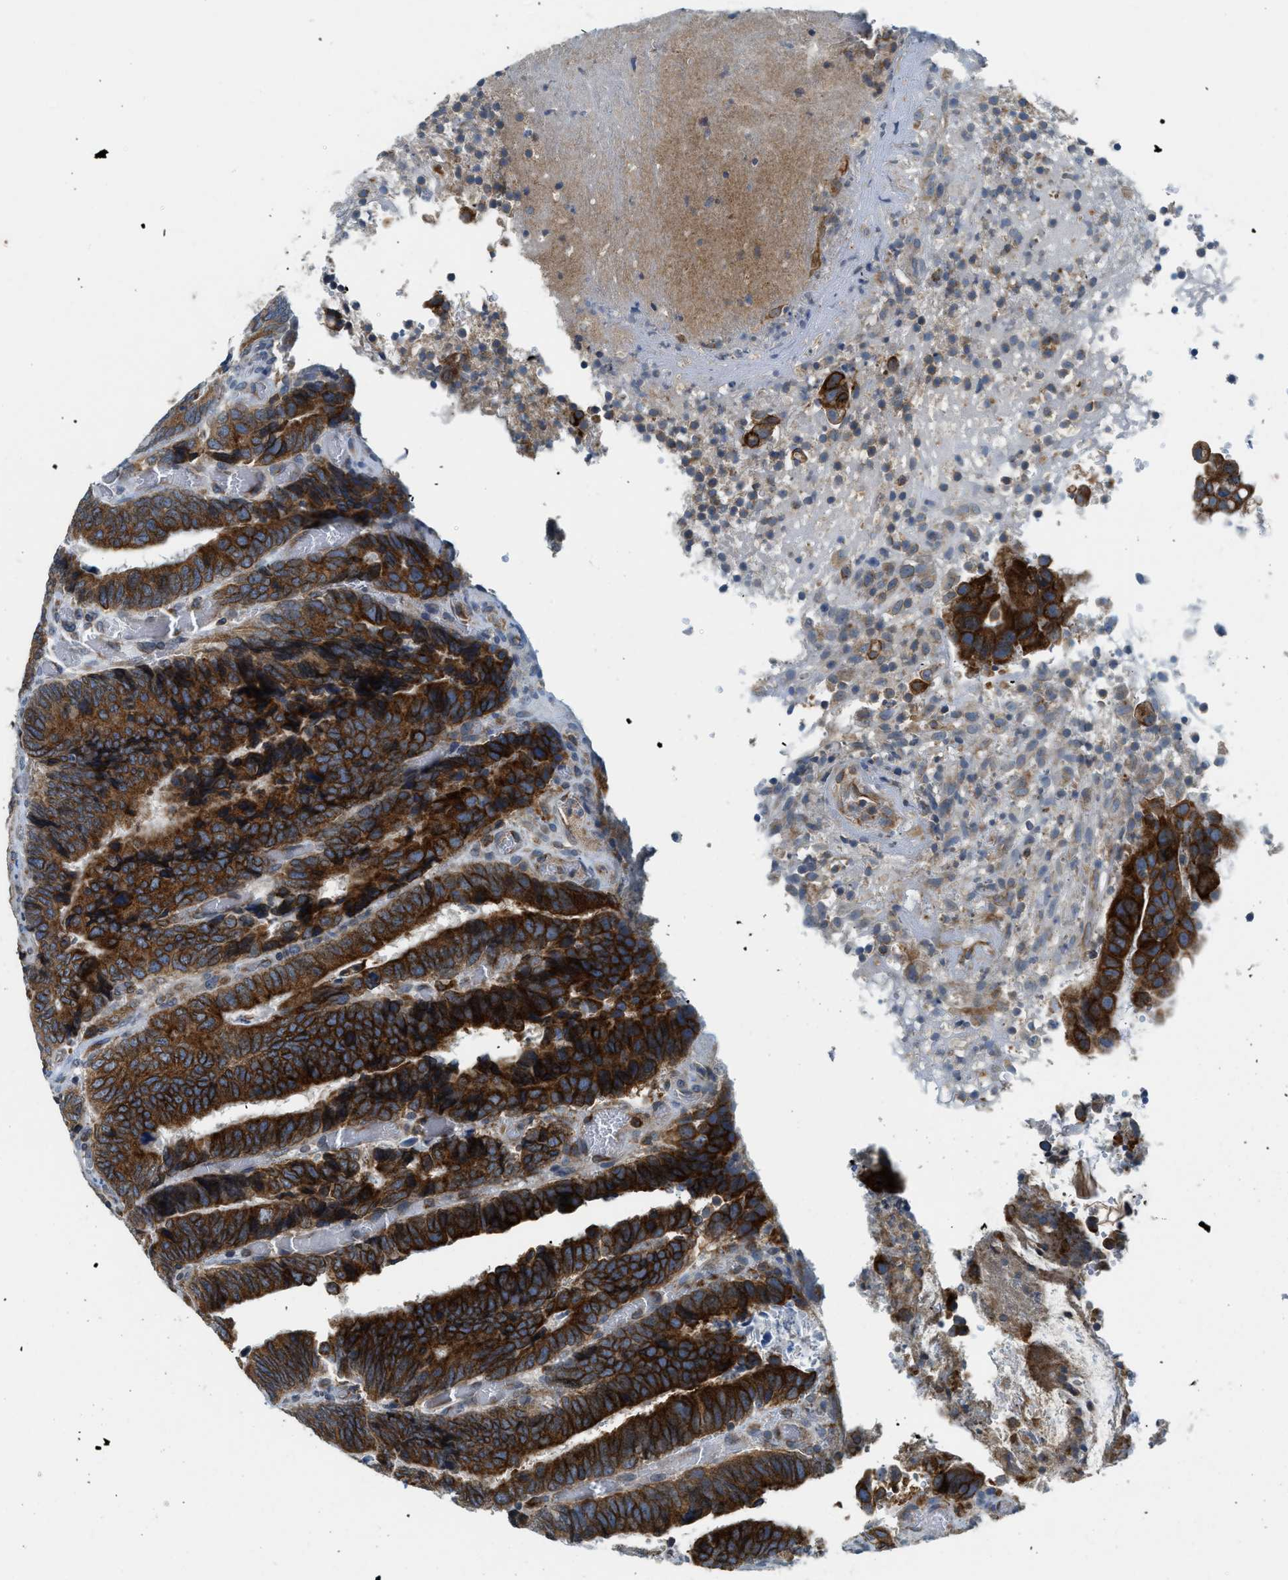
{"staining": {"intensity": "strong", "quantity": ">75%", "location": "cytoplasmic/membranous"}, "tissue": "colorectal cancer", "cell_type": "Tumor cells", "image_type": "cancer", "snomed": [{"axis": "morphology", "description": "Adenocarcinoma, NOS"}, {"axis": "topography", "description": "Colon"}], "caption": "Immunohistochemistry (DAB) staining of human colorectal cancer (adenocarcinoma) shows strong cytoplasmic/membranous protein positivity in about >75% of tumor cells.", "gene": "BCAP31", "patient": {"sex": "male", "age": 72}}